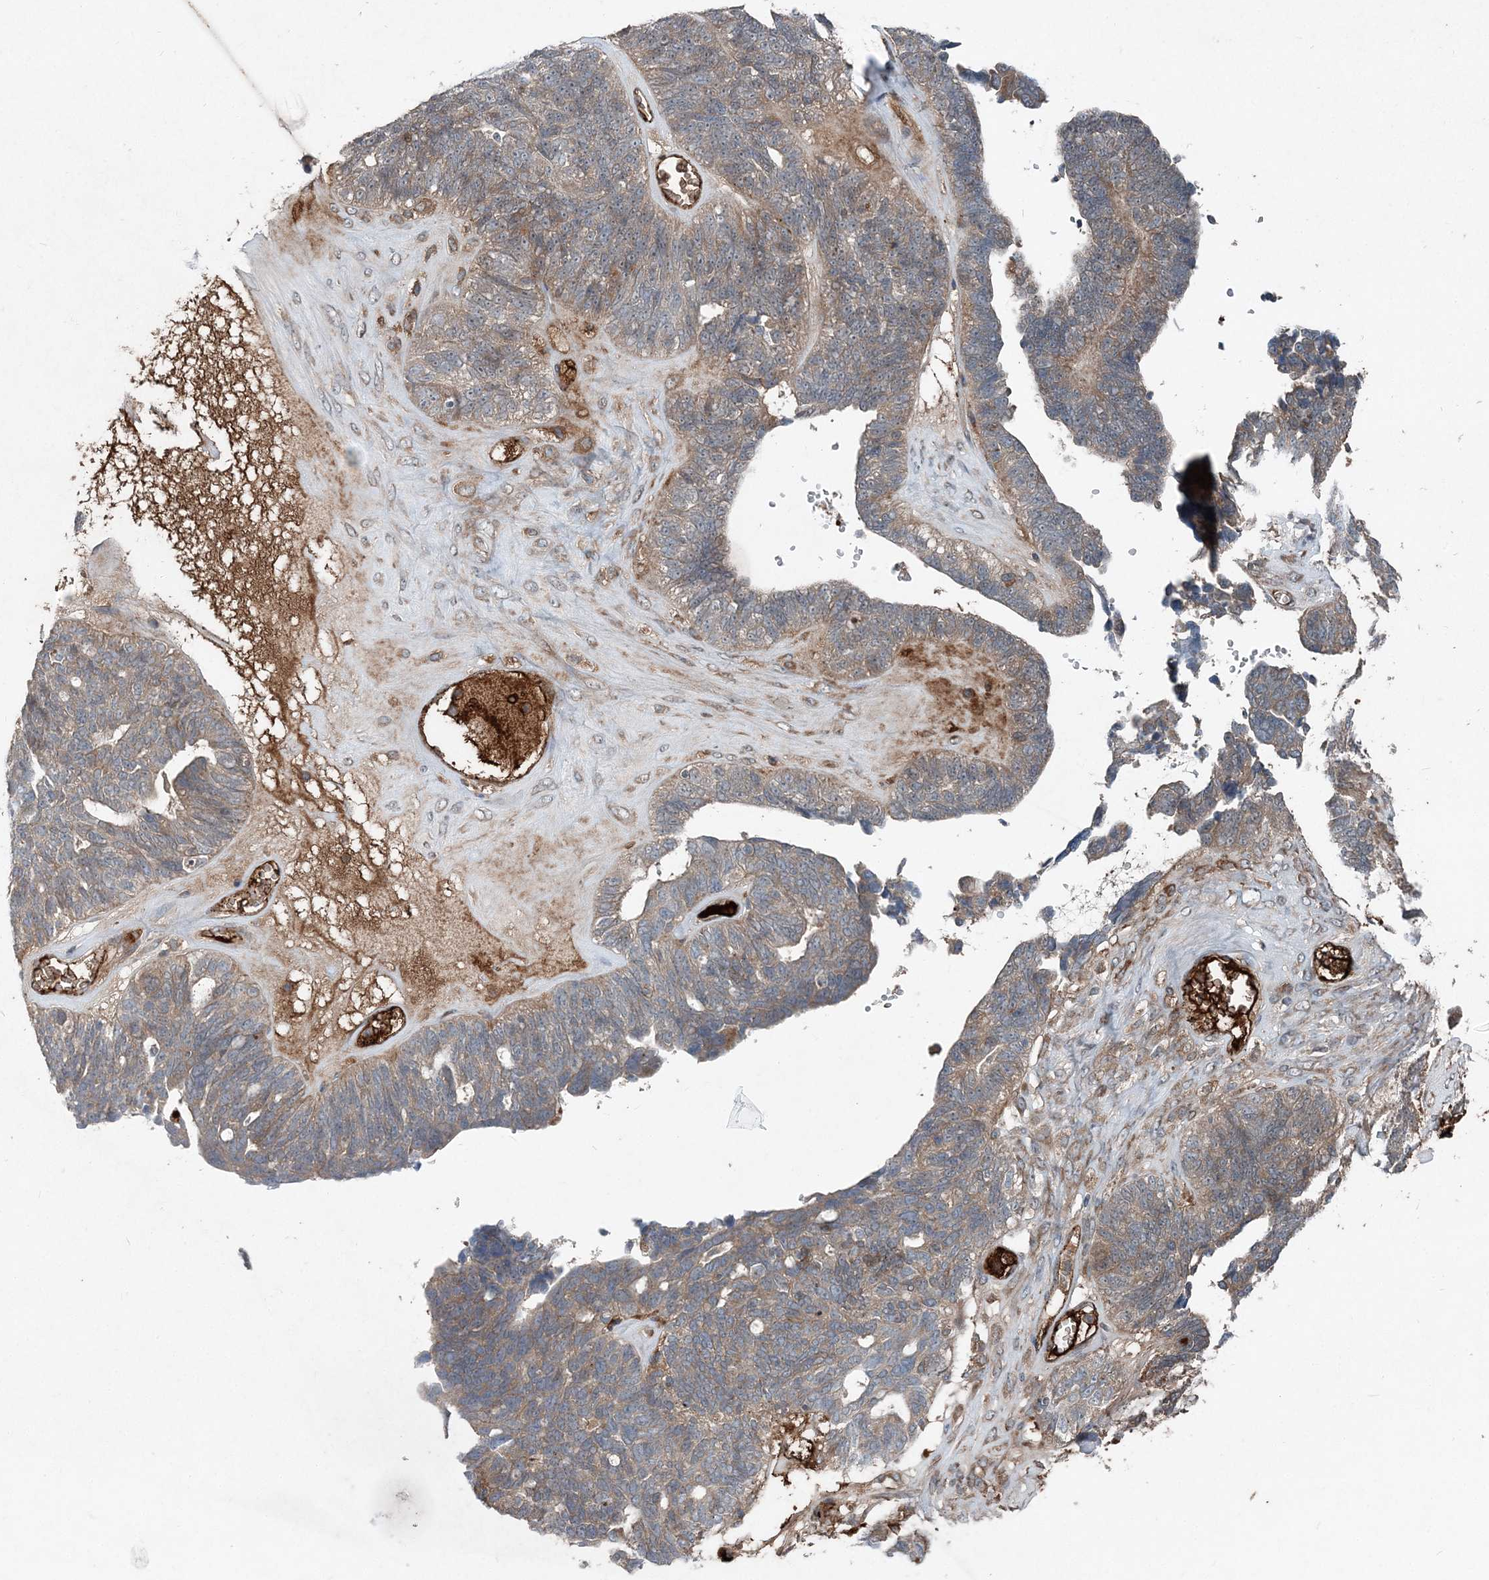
{"staining": {"intensity": "weak", "quantity": "25%-75%", "location": "cytoplasmic/membranous"}, "tissue": "ovarian cancer", "cell_type": "Tumor cells", "image_type": "cancer", "snomed": [{"axis": "morphology", "description": "Cystadenocarcinoma, serous, NOS"}, {"axis": "topography", "description": "Ovary"}], "caption": "IHC staining of ovarian cancer, which displays low levels of weak cytoplasmic/membranous positivity in approximately 25%-75% of tumor cells indicating weak cytoplasmic/membranous protein staining. The staining was performed using DAB (3,3'-diaminobenzidine) (brown) for protein detection and nuclei were counterstained in hematoxylin (blue).", "gene": "ABHD14B", "patient": {"sex": "female", "age": 79}}